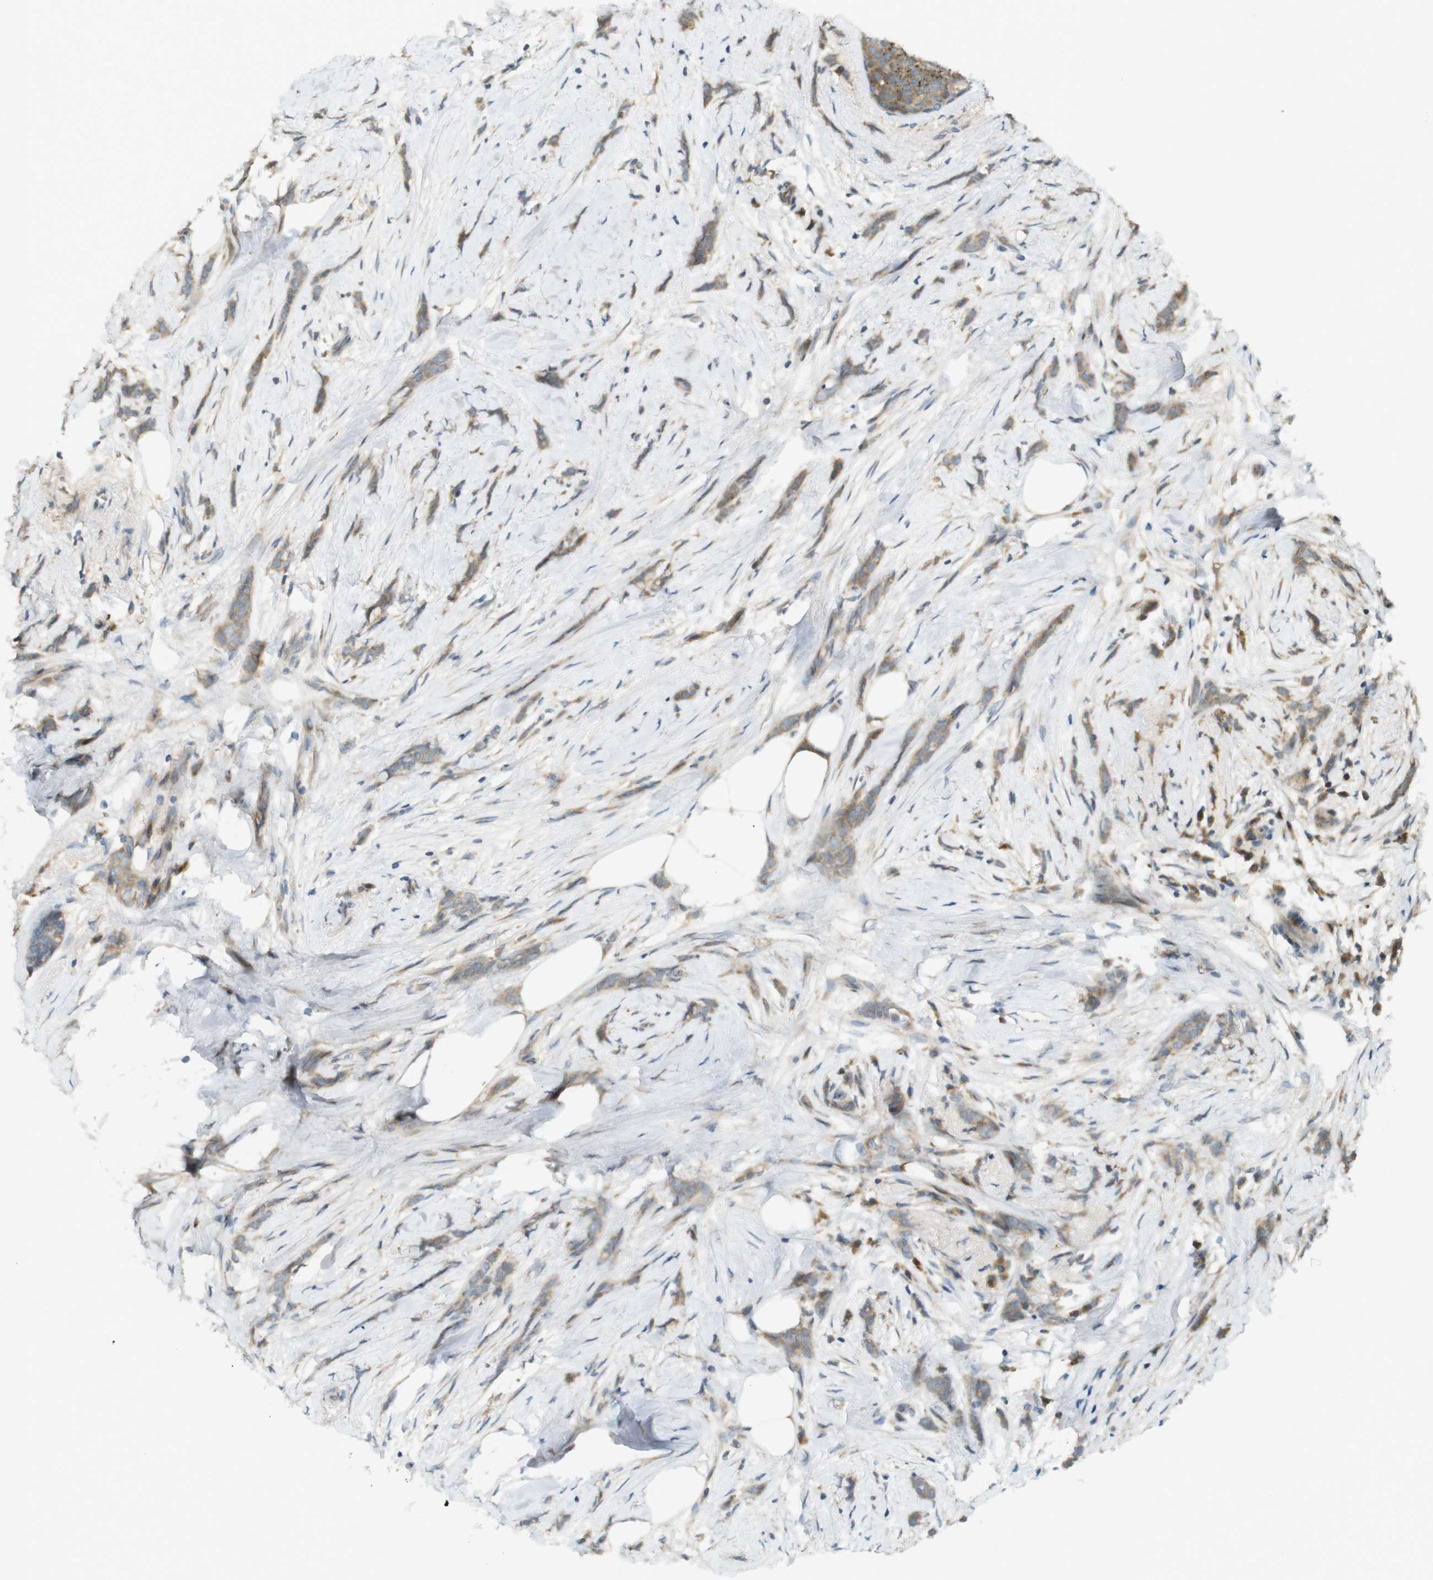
{"staining": {"intensity": "moderate", "quantity": ">75%", "location": "cytoplasmic/membranous"}, "tissue": "breast cancer", "cell_type": "Tumor cells", "image_type": "cancer", "snomed": [{"axis": "morphology", "description": "Lobular carcinoma, in situ"}, {"axis": "morphology", "description": "Lobular carcinoma"}, {"axis": "topography", "description": "Breast"}], "caption": "Protein analysis of breast cancer tissue displays moderate cytoplasmic/membranous staining in about >75% of tumor cells. Using DAB (brown) and hematoxylin (blue) stains, captured at high magnification using brightfield microscopy.", "gene": "CLRN3", "patient": {"sex": "female", "age": 41}}